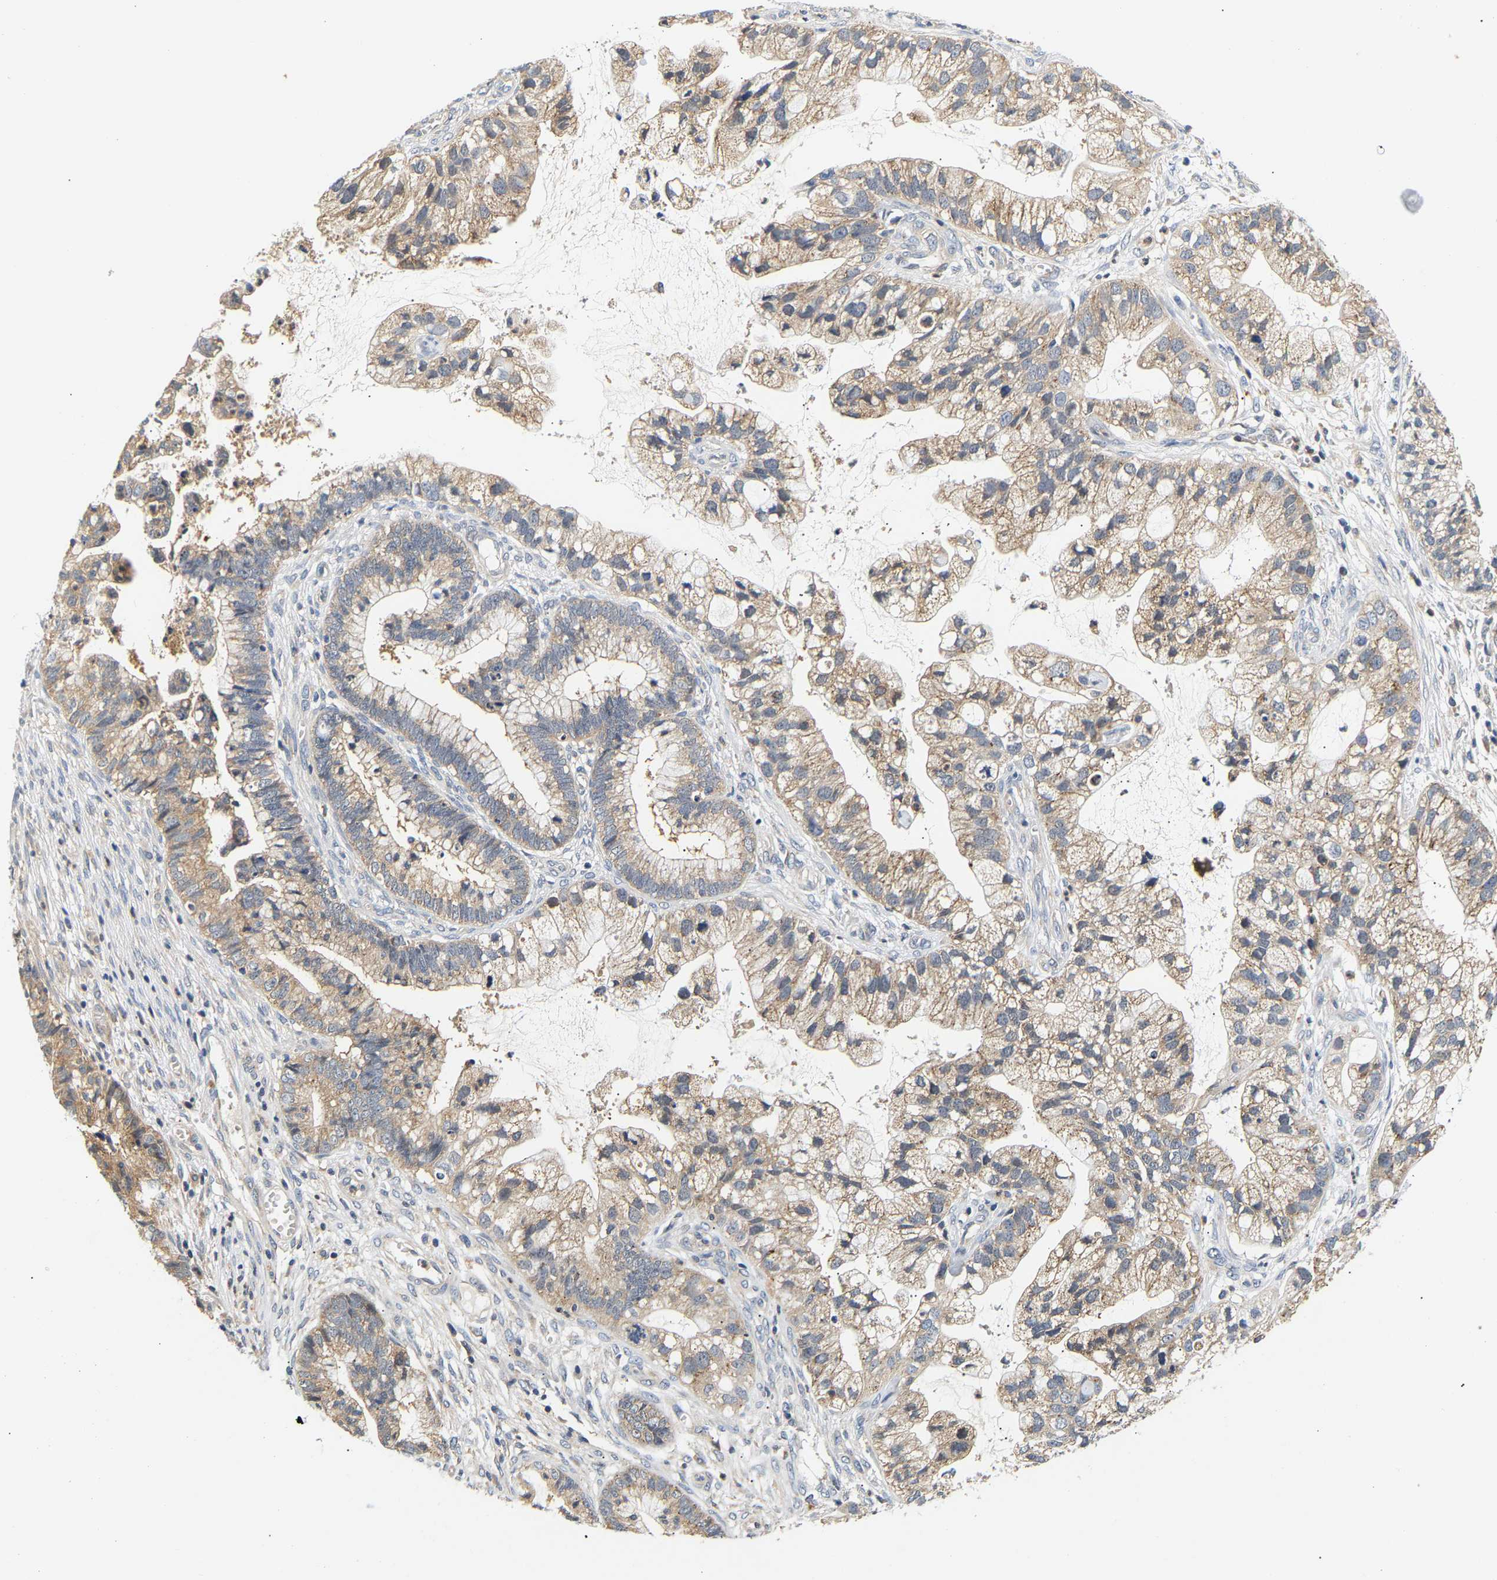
{"staining": {"intensity": "weak", "quantity": ">75%", "location": "cytoplasmic/membranous"}, "tissue": "cervical cancer", "cell_type": "Tumor cells", "image_type": "cancer", "snomed": [{"axis": "morphology", "description": "Adenocarcinoma, NOS"}, {"axis": "topography", "description": "Cervix"}], "caption": "DAB (3,3'-diaminobenzidine) immunohistochemical staining of human cervical adenocarcinoma exhibits weak cytoplasmic/membranous protein staining in about >75% of tumor cells.", "gene": "PPID", "patient": {"sex": "female", "age": 44}}